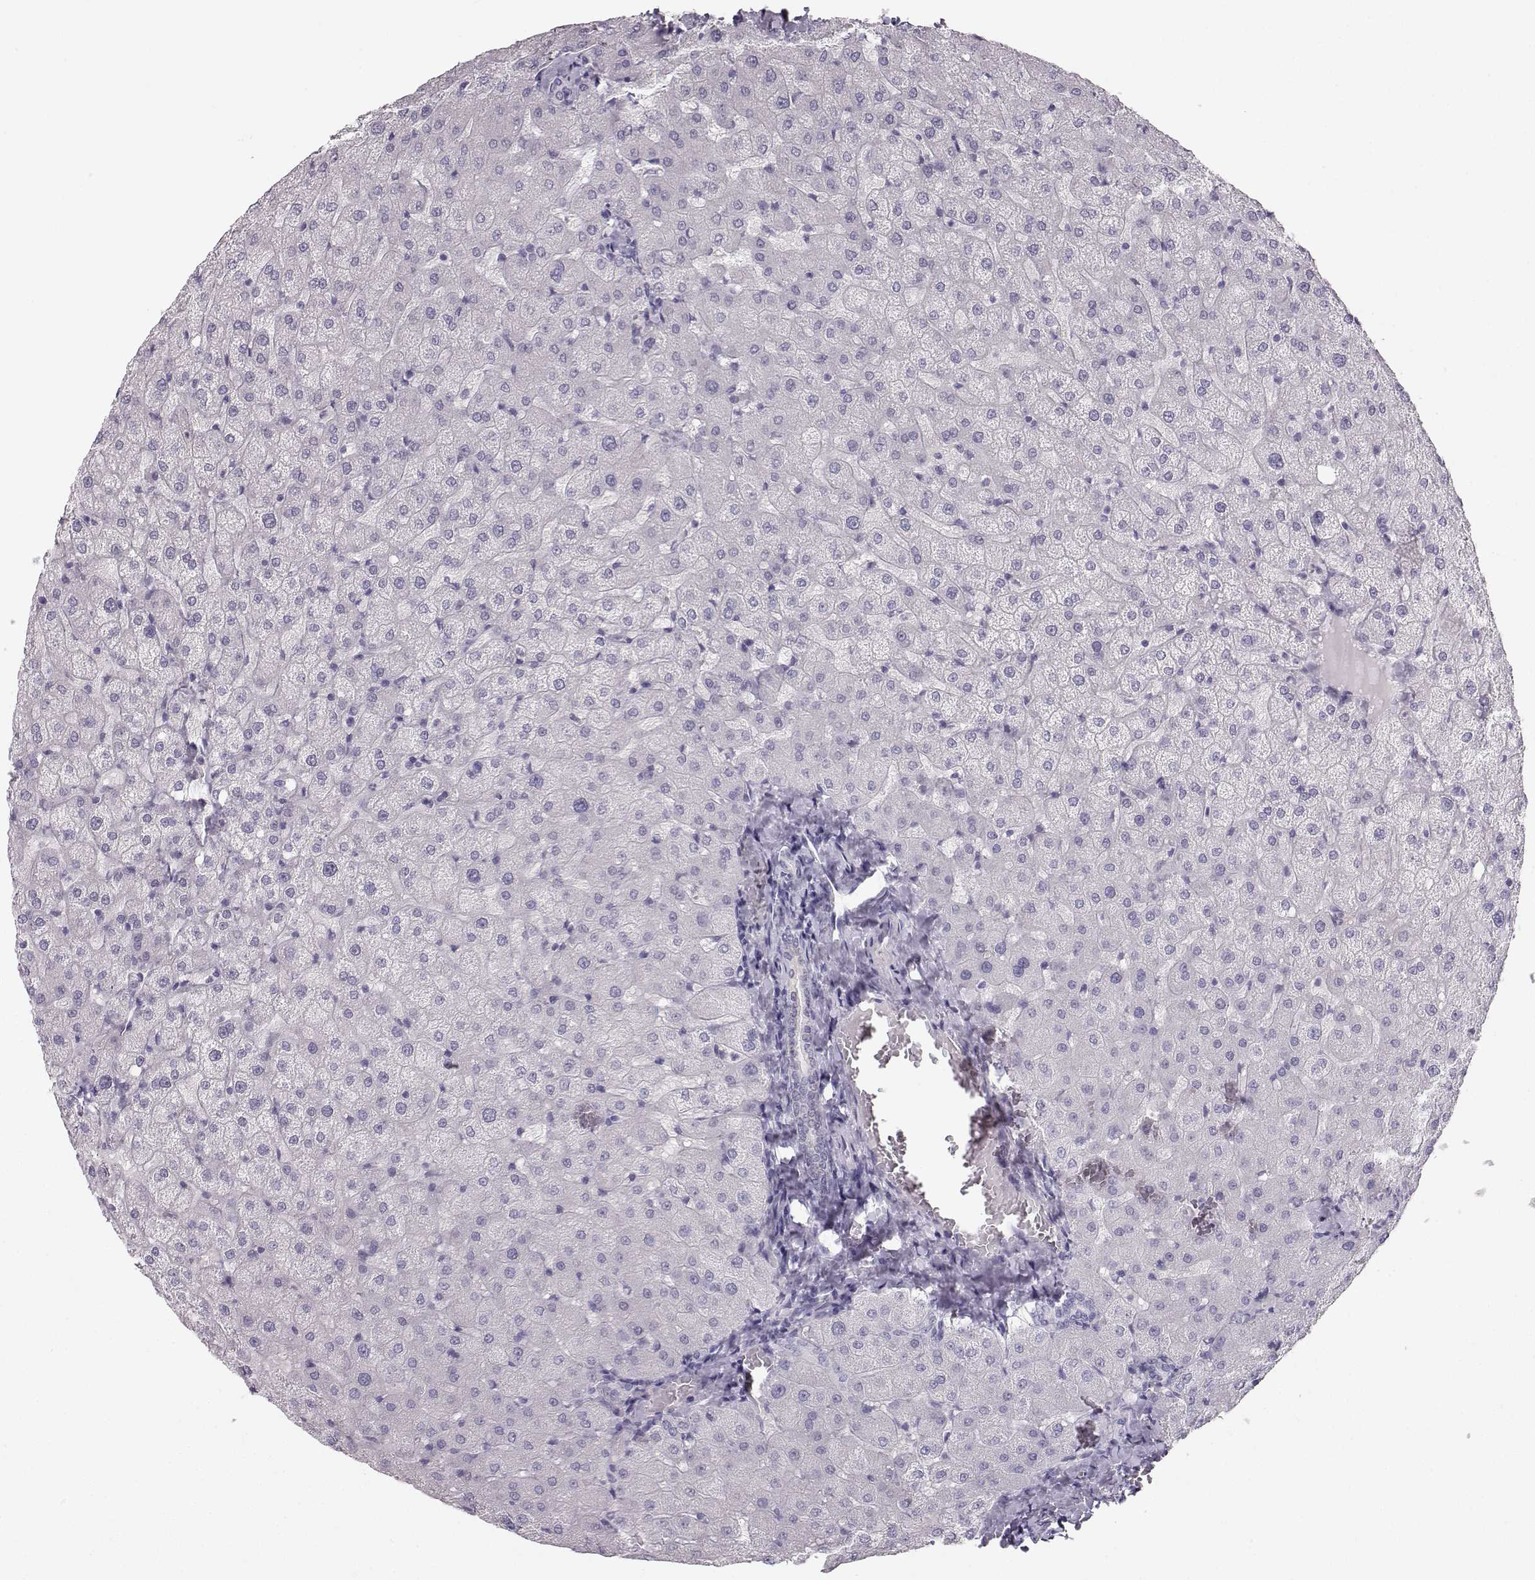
{"staining": {"intensity": "negative", "quantity": "none", "location": "none"}, "tissue": "liver", "cell_type": "Cholangiocytes", "image_type": "normal", "snomed": [{"axis": "morphology", "description": "Normal tissue, NOS"}, {"axis": "topography", "description": "Liver"}], "caption": "High magnification brightfield microscopy of normal liver stained with DAB (brown) and counterstained with hematoxylin (blue): cholangiocytes show no significant expression.", "gene": "CASR", "patient": {"sex": "female", "age": 50}}